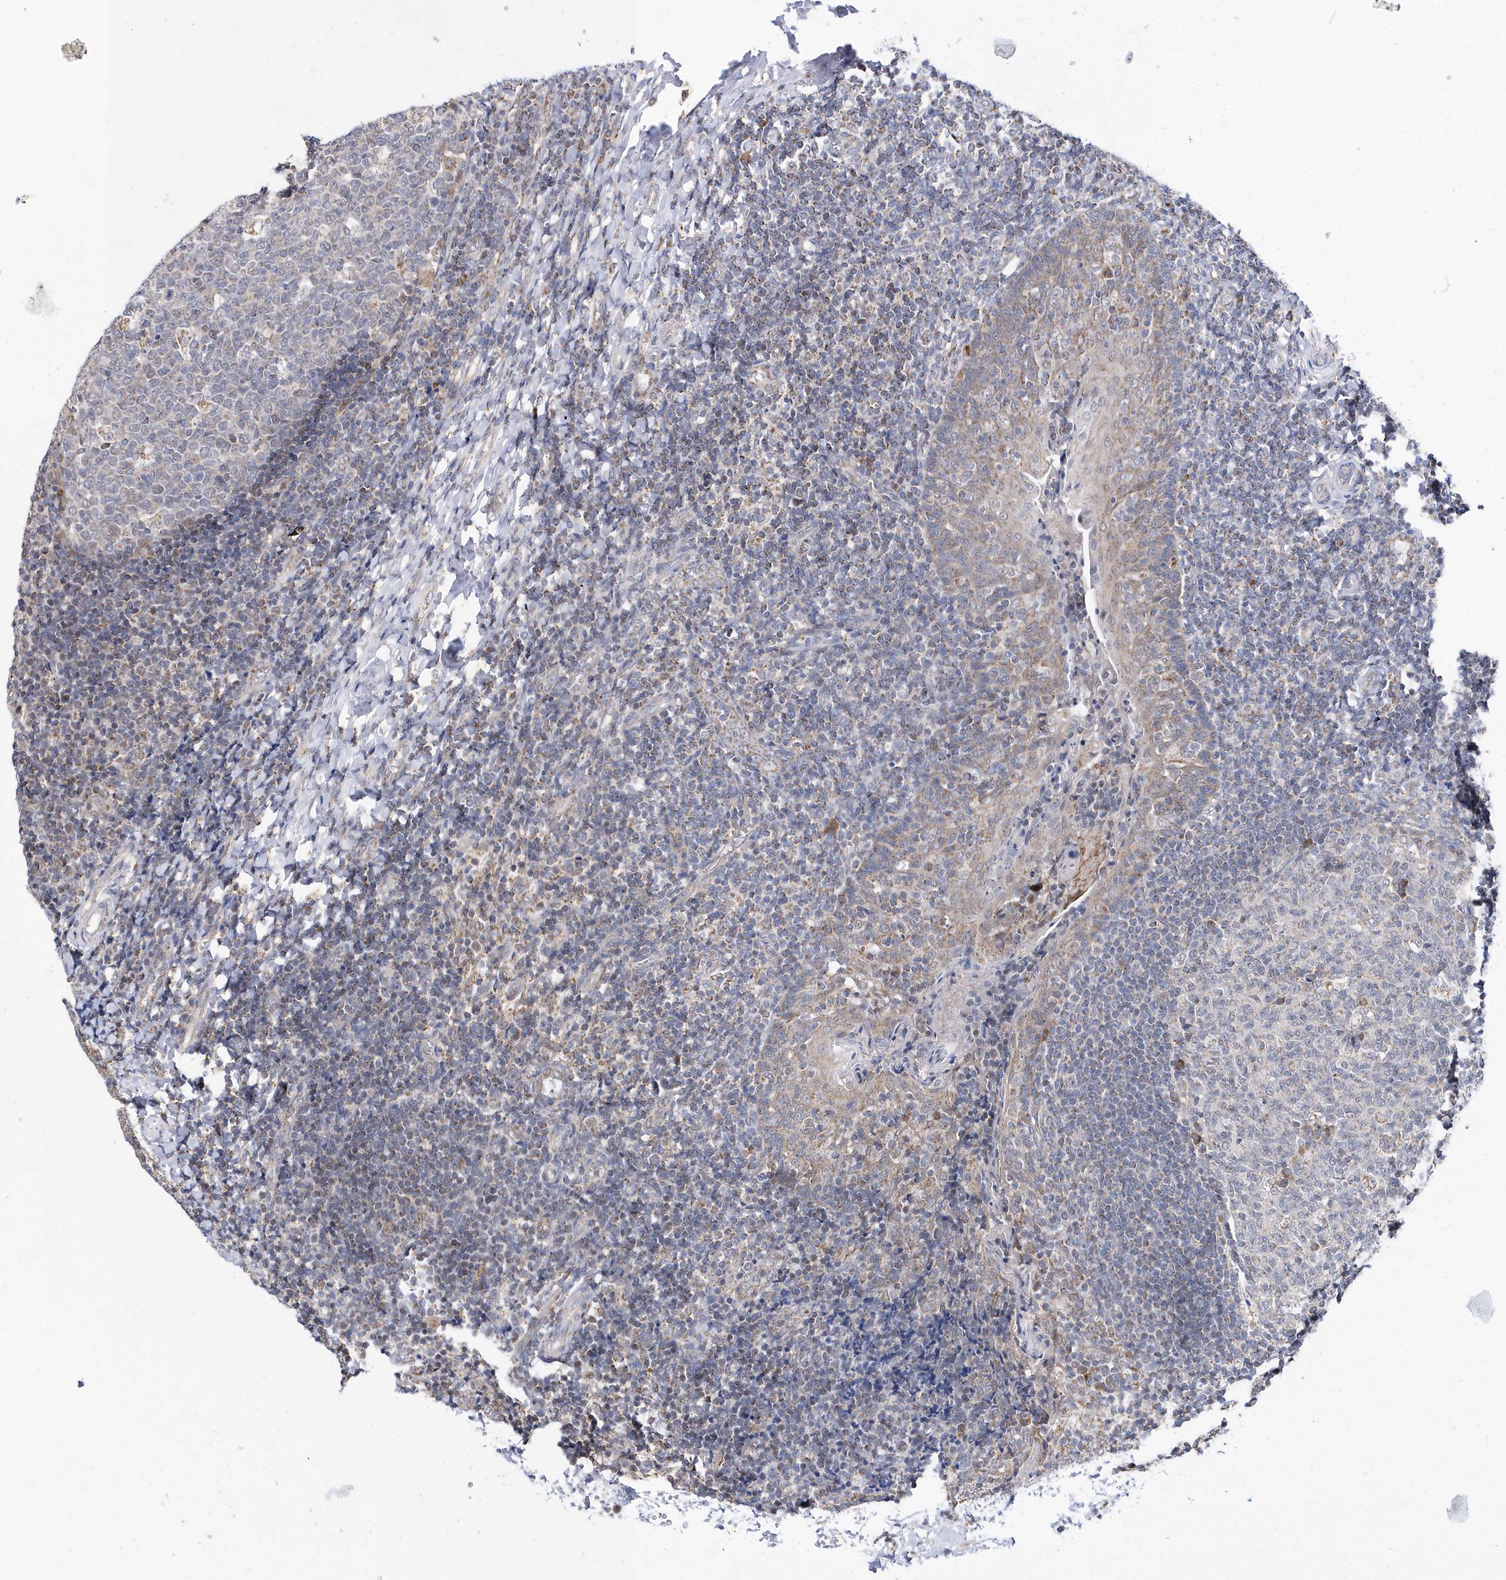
{"staining": {"intensity": "negative", "quantity": "none", "location": "none"}, "tissue": "tonsil", "cell_type": "Germinal center cells", "image_type": "normal", "snomed": [{"axis": "morphology", "description": "Normal tissue, NOS"}, {"axis": "topography", "description": "Tonsil"}], "caption": "Image shows no significant protein positivity in germinal center cells of normal tonsil.", "gene": "SPATA5", "patient": {"sex": "female", "age": 19}}